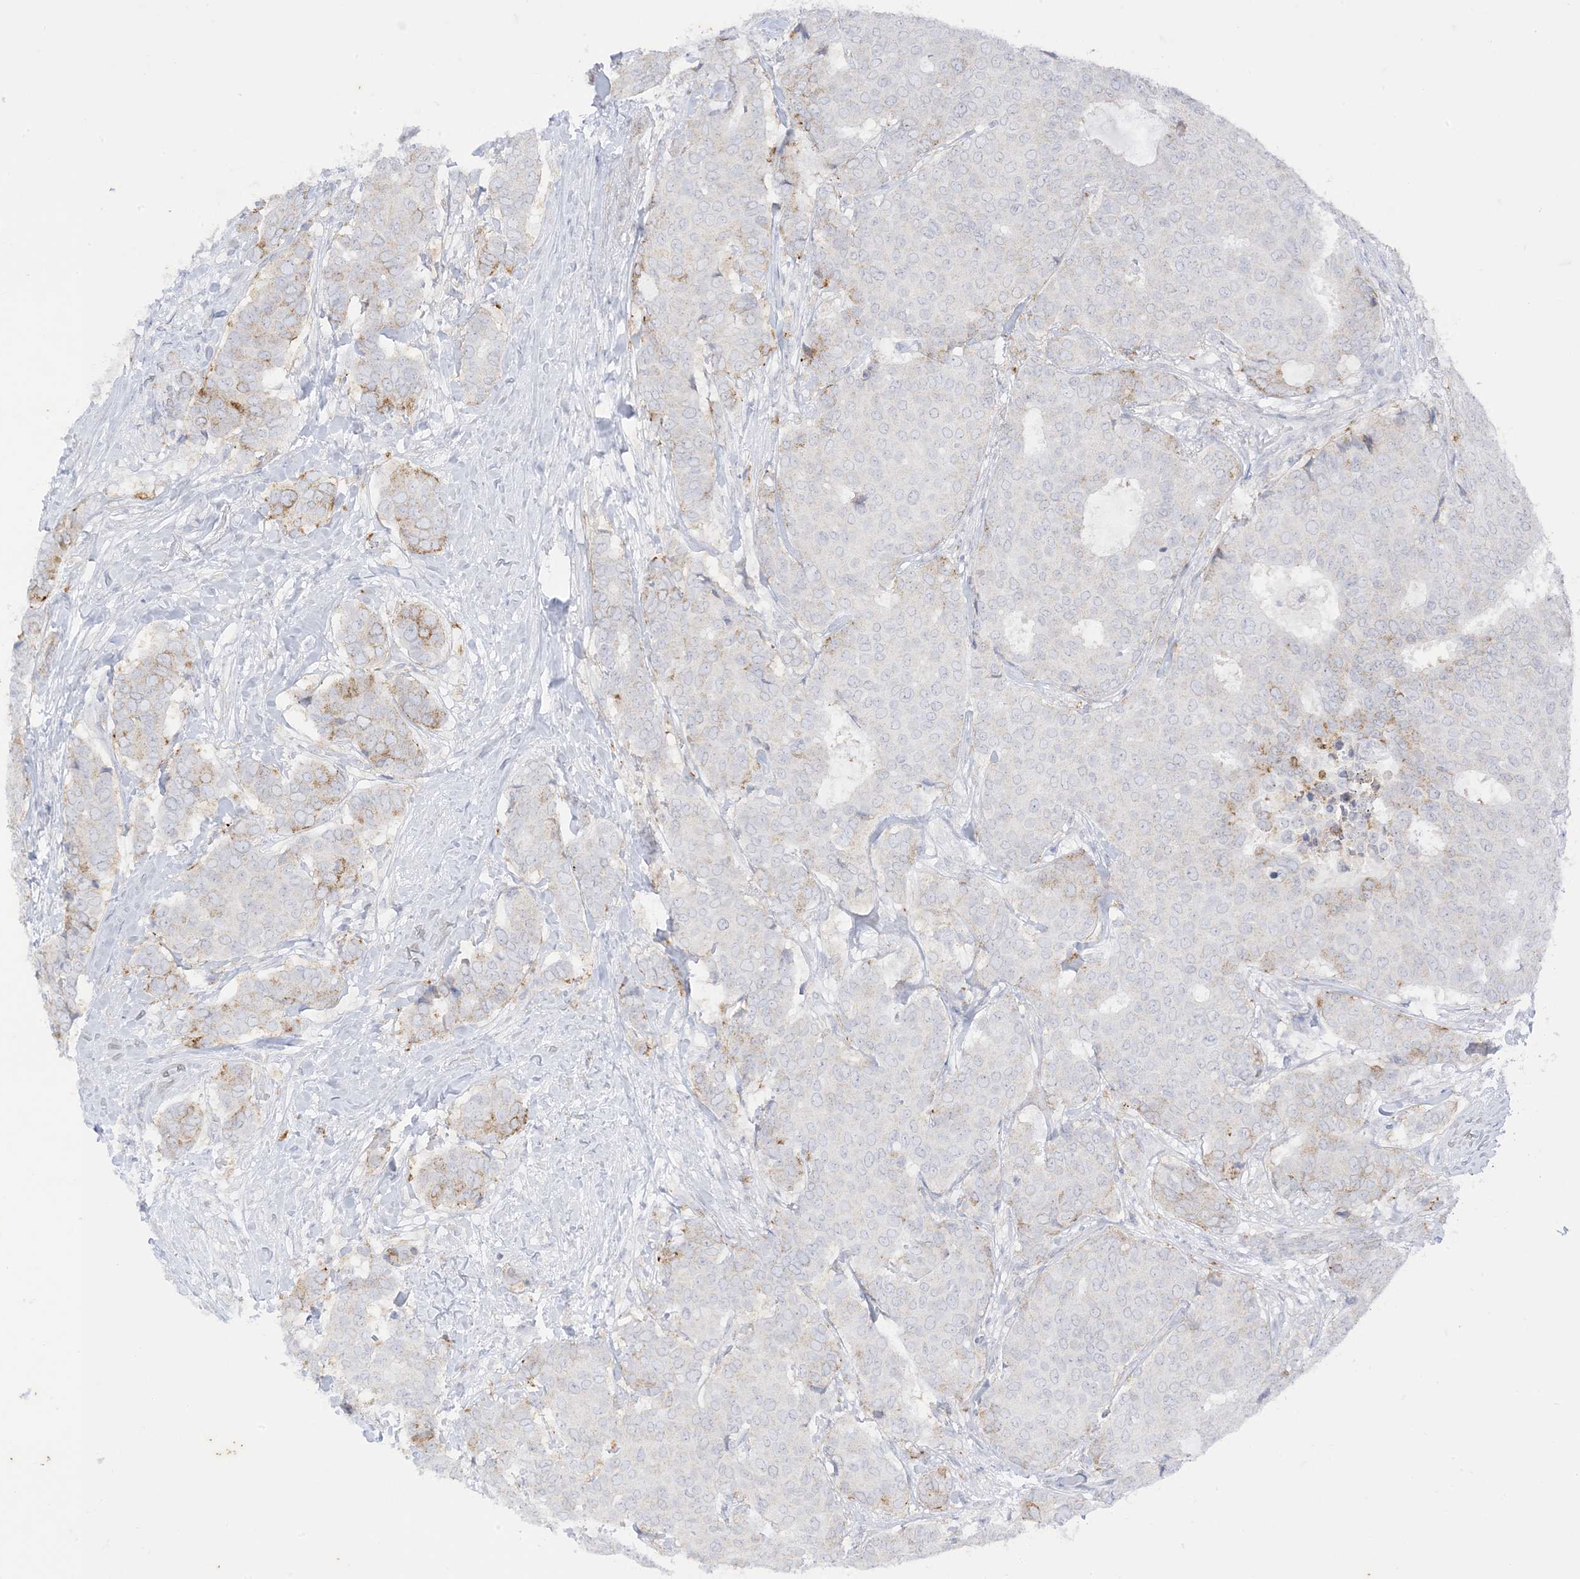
{"staining": {"intensity": "weak", "quantity": "<25%", "location": "cytoplasmic/membranous"}, "tissue": "breast cancer", "cell_type": "Tumor cells", "image_type": "cancer", "snomed": [{"axis": "morphology", "description": "Duct carcinoma"}, {"axis": "topography", "description": "Breast"}], "caption": "The histopathology image demonstrates no staining of tumor cells in breast cancer.", "gene": "RAC1", "patient": {"sex": "female", "age": 75}}